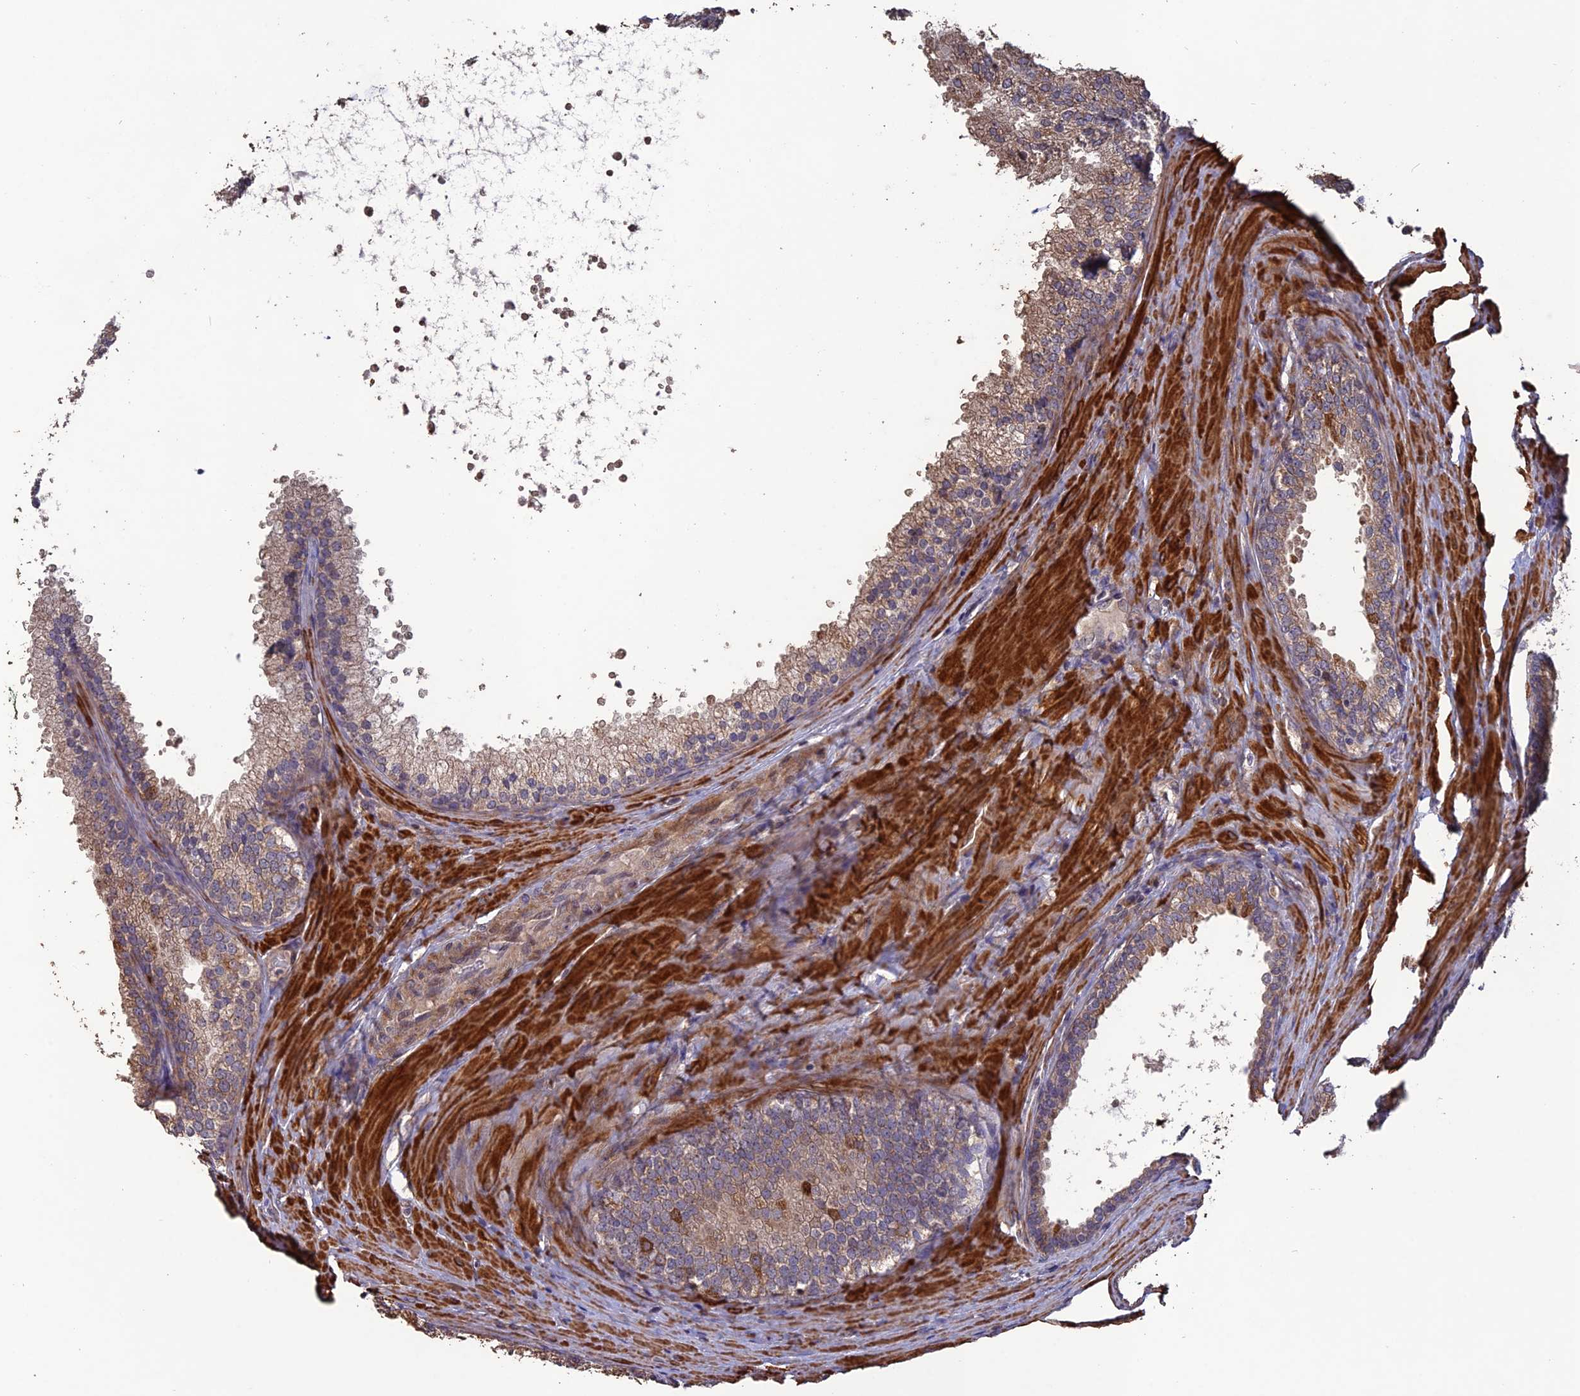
{"staining": {"intensity": "moderate", "quantity": ">75%", "location": "cytoplasmic/membranous"}, "tissue": "prostate", "cell_type": "Glandular cells", "image_type": "normal", "snomed": [{"axis": "morphology", "description": "Normal tissue, NOS"}, {"axis": "topography", "description": "Prostate"}], "caption": "Moderate cytoplasmic/membranous expression for a protein is present in approximately >75% of glandular cells of benign prostate using immunohistochemistry.", "gene": "LAYN", "patient": {"sex": "male", "age": 60}}